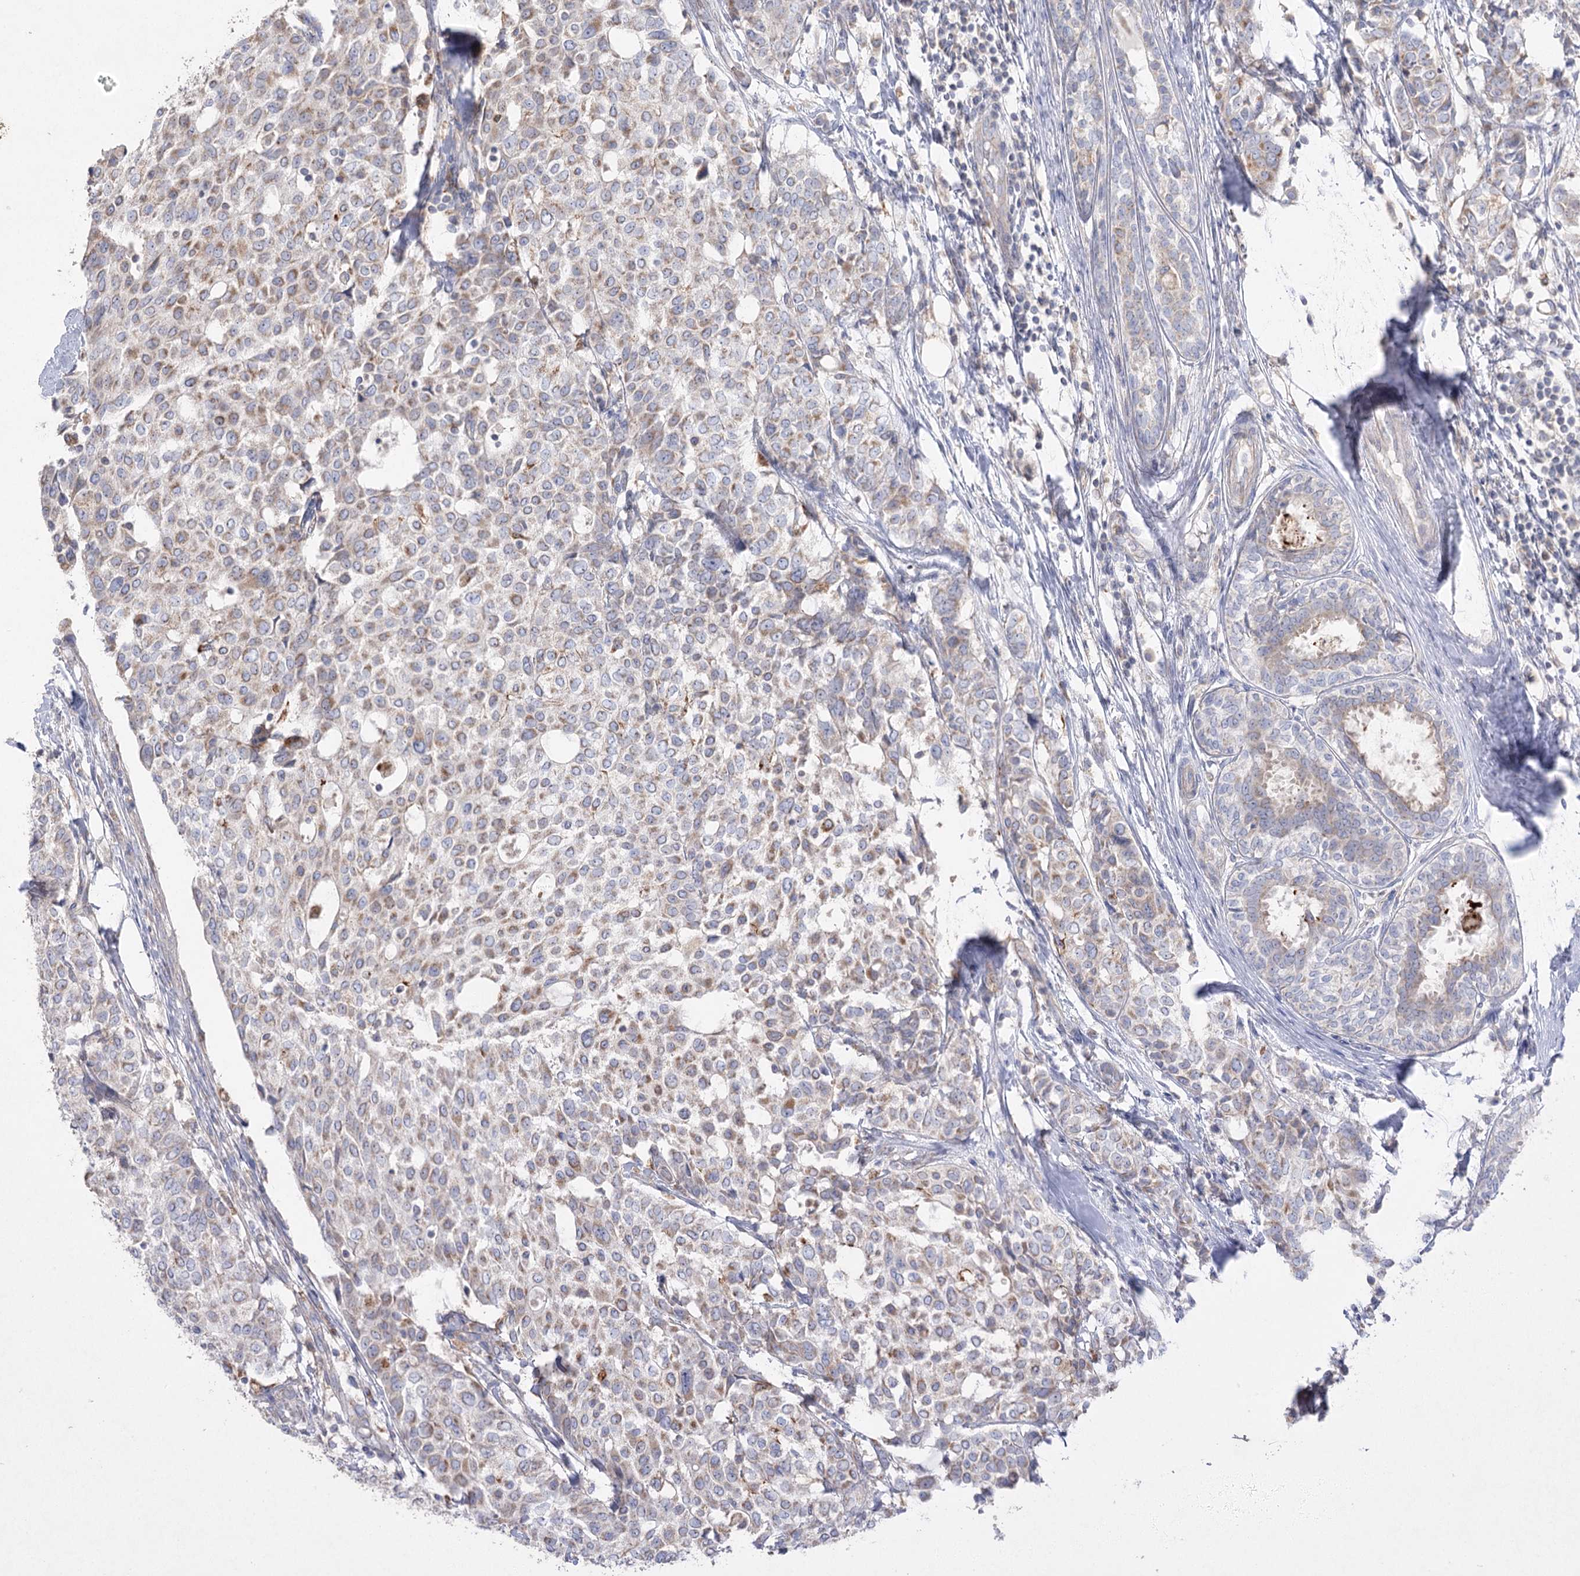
{"staining": {"intensity": "moderate", "quantity": "25%-75%", "location": "cytoplasmic/membranous"}, "tissue": "breast cancer", "cell_type": "Tumor cells", "image_type": "cancer", "snomed": [{"axis": "morphology", "description": "Lobular carcinoma"}, {"axis": "topography", "description": "Breast"}], "caption": "A micrograph of human breast lobular carcinoma stained for a protein shows moderate cytoplasmic/membranous brown staining in tumor cells. The protein of interest is shown in brown color, while the nuclei are stained blue.", "gene": "TMEM187", "patient": {"sex": "female", "age": 51}}